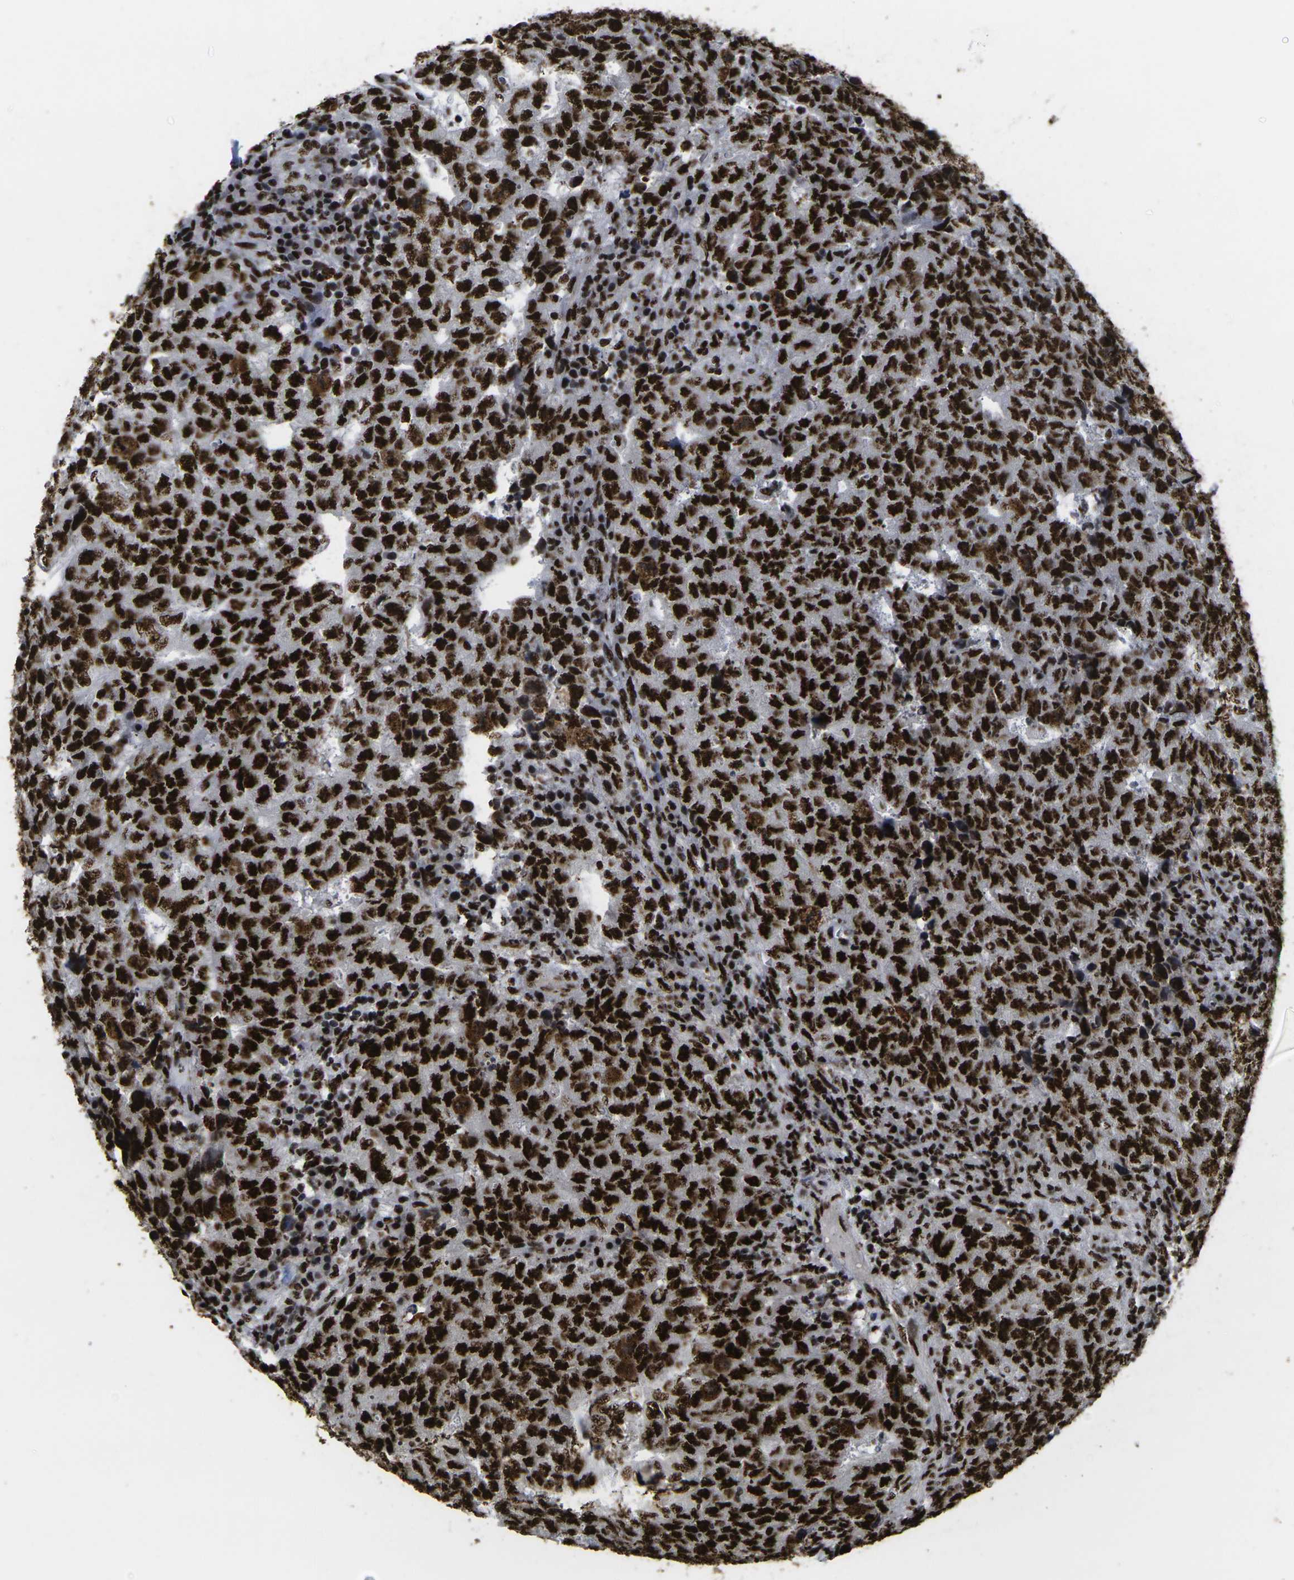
{"staining": {"intensity": "strong", "quantity": ">75%", "location": "nuclear"}, "tissue": "testis cancer", "cell_type": "Tumor cells", "image_type": "cancer", "snomed": [{"axis": "morphology", "description": "Necrosis, NOS"}, {"axis": "morphology", "description": "Carcinoma, Embryonal, NOS"}, {"axis": "topography", "description": "Testis"}], "caption": "Testis cancer (embryonal carcinoma) was stained to show a protein in brown. There is high levels of strong nuclear positivity in approximately >75% of tumor cells.", "gene": "SMARCC1", "patient": {"sex": "male", "age": 19}}